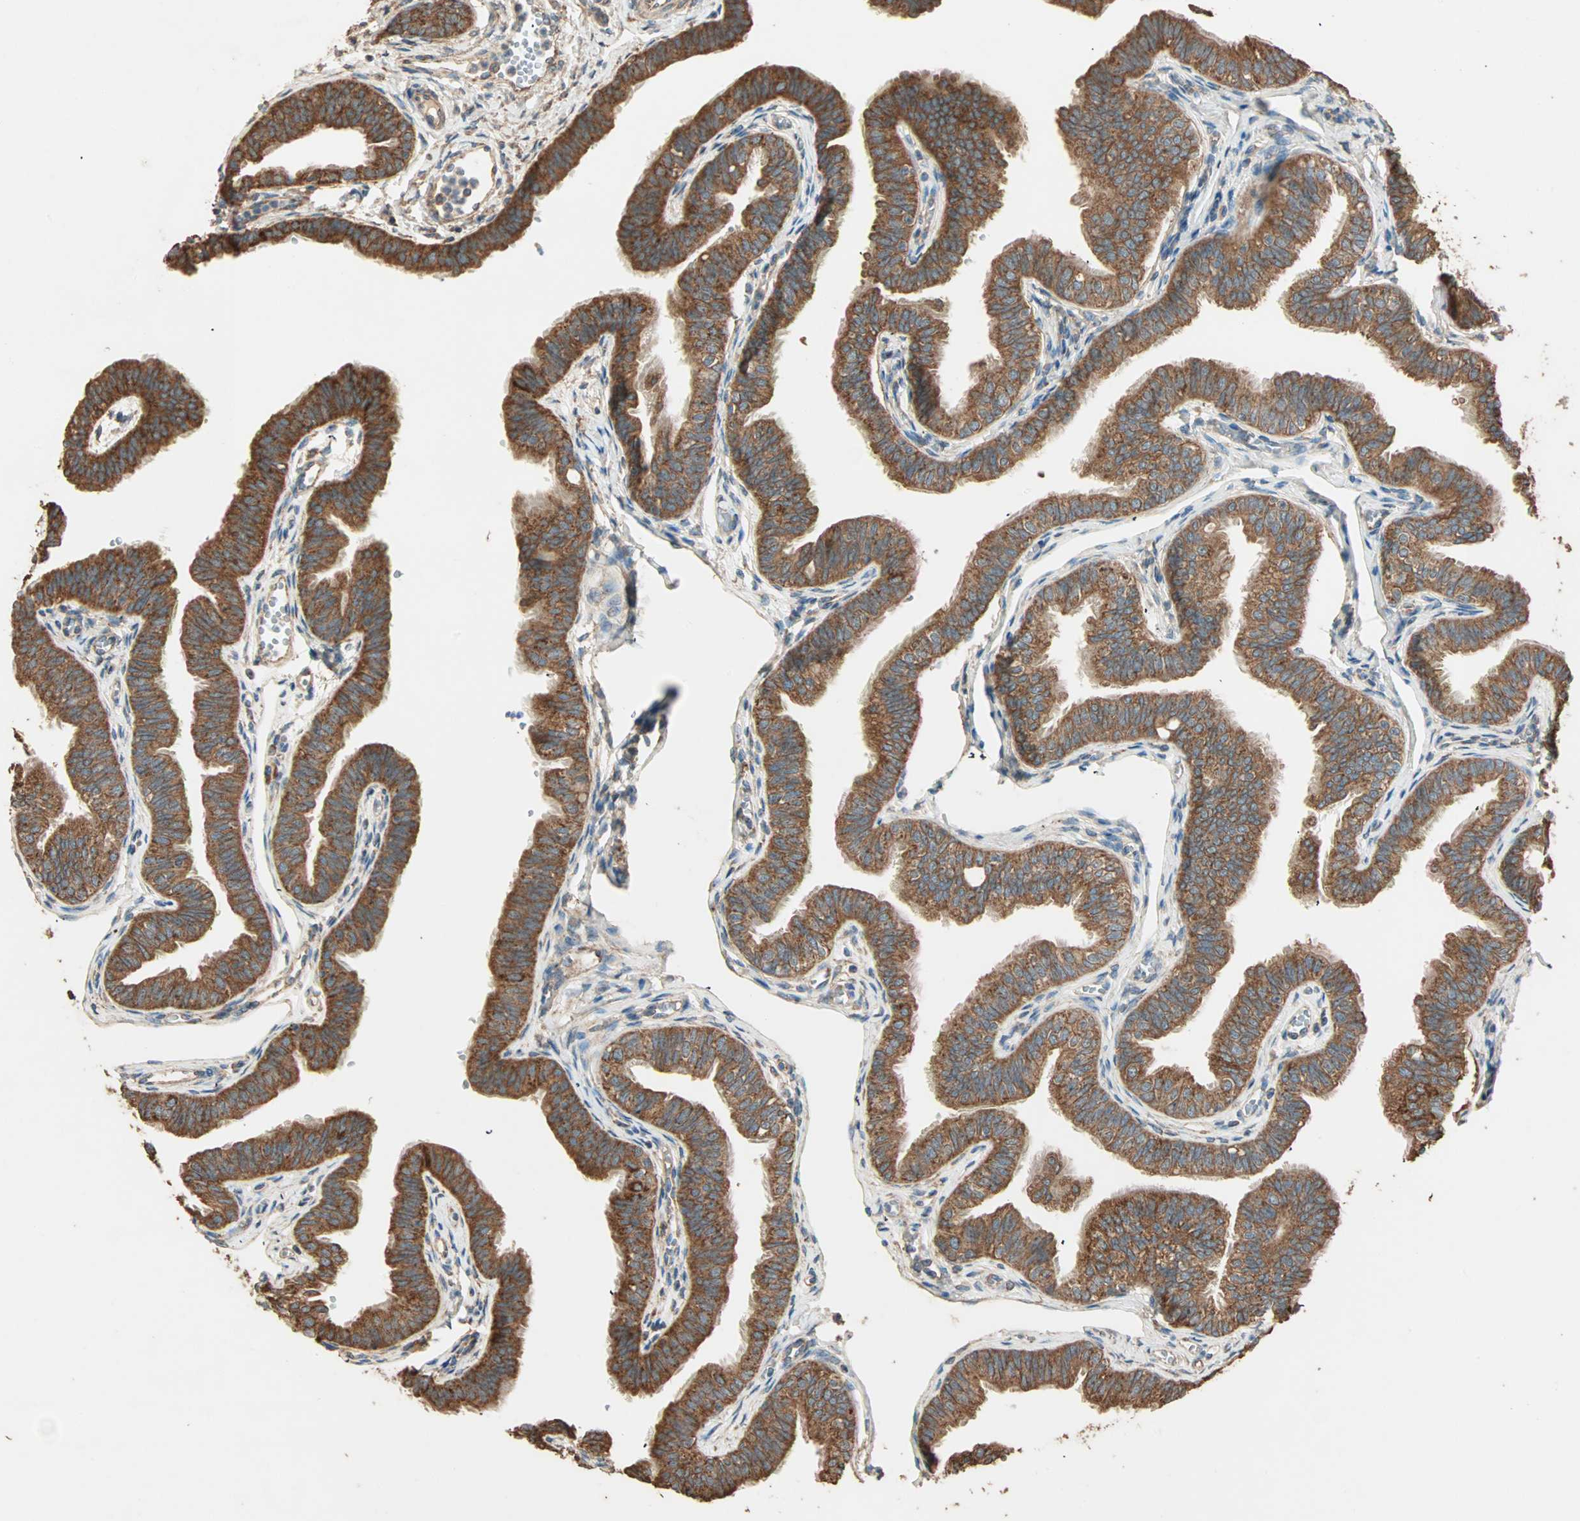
{"staining": {"intensity": "strong", "quantity": ">75%", "location": "cytoplasmic/membranous"}, "tissue": "fallopian tube", "cell_type": "Glandular cells", "image_type": "normal", "snomed": [{"axis": "morphology", "description": "Normal tissue, NOS"}, {"axis": "morphology", "description": "Dermoid, NOS"}, {"axis": "topography", "description": "Fallopian tube"}], "caption": "This micrograph displays normal fallopian tube stained with immunohistochemistry (IHC) to label a protein in brown. The cytoplasmic/membranous of glandular cells show strong positivity for the protein. Nuclei are counter-stained blue.", "gene": "EIF4G2", "patient": {"sex": "female", "age": 33}}